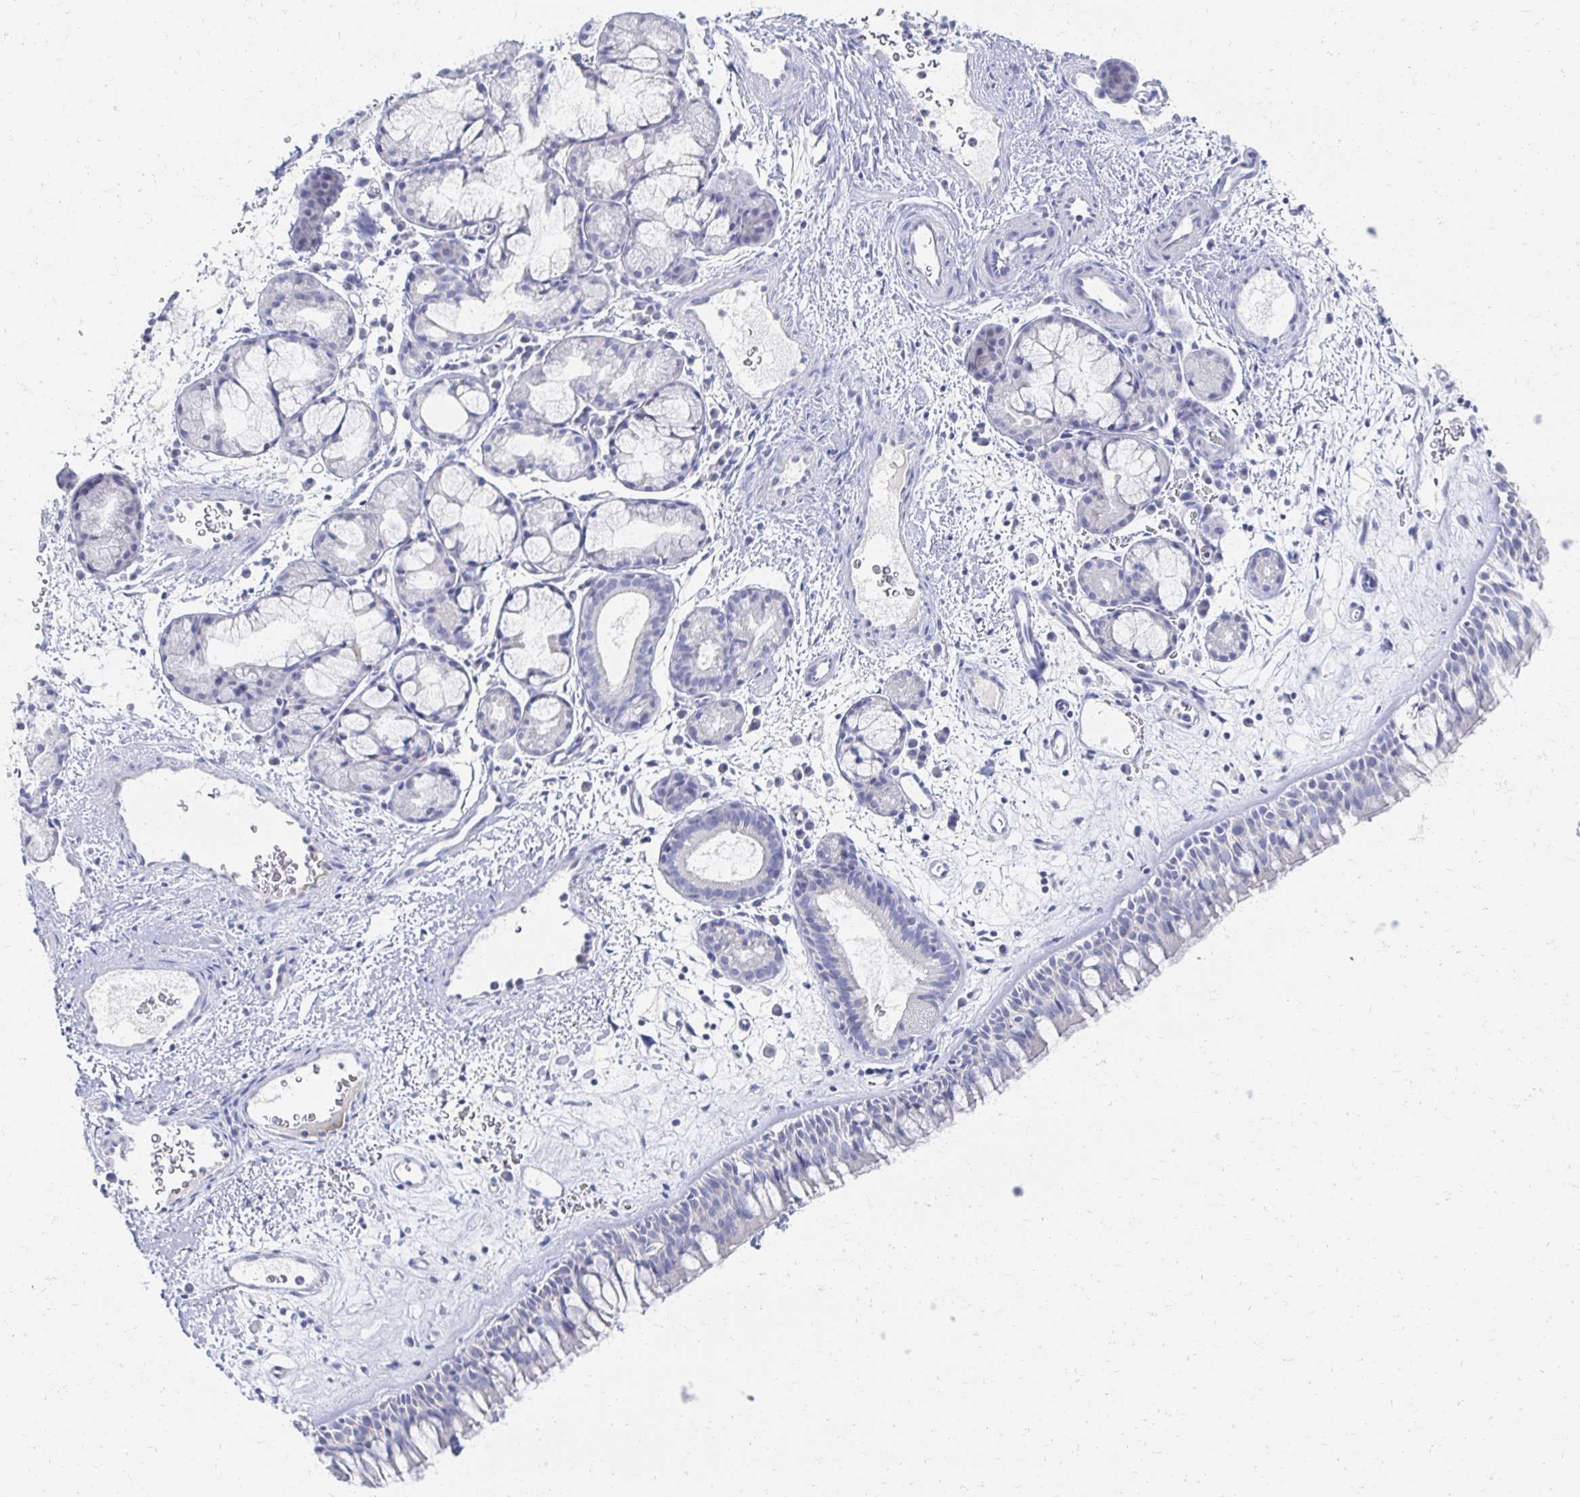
{"staining": {"intensity": "negative", "quantity": "none", "location": "none"}, "tissue": "nasopharynx", "cell_type": "Respiratory epithelial cells", "image_type": "normal", "snomed": [{"axis": "morphology", "description": "Normal tissue, NOS"}, {"axis": "topography", "description": "Nasopharynx"}], "caption": "Photomicrograph shows no significant protein positivity in respiratory epithelial cells of unremarkable nasopharynx. (DAB (3,3'-diaminobenzidine) IHC, high magnification).", "gene": "PRR20A", "patient": {"sex": "male", "age": 65}}